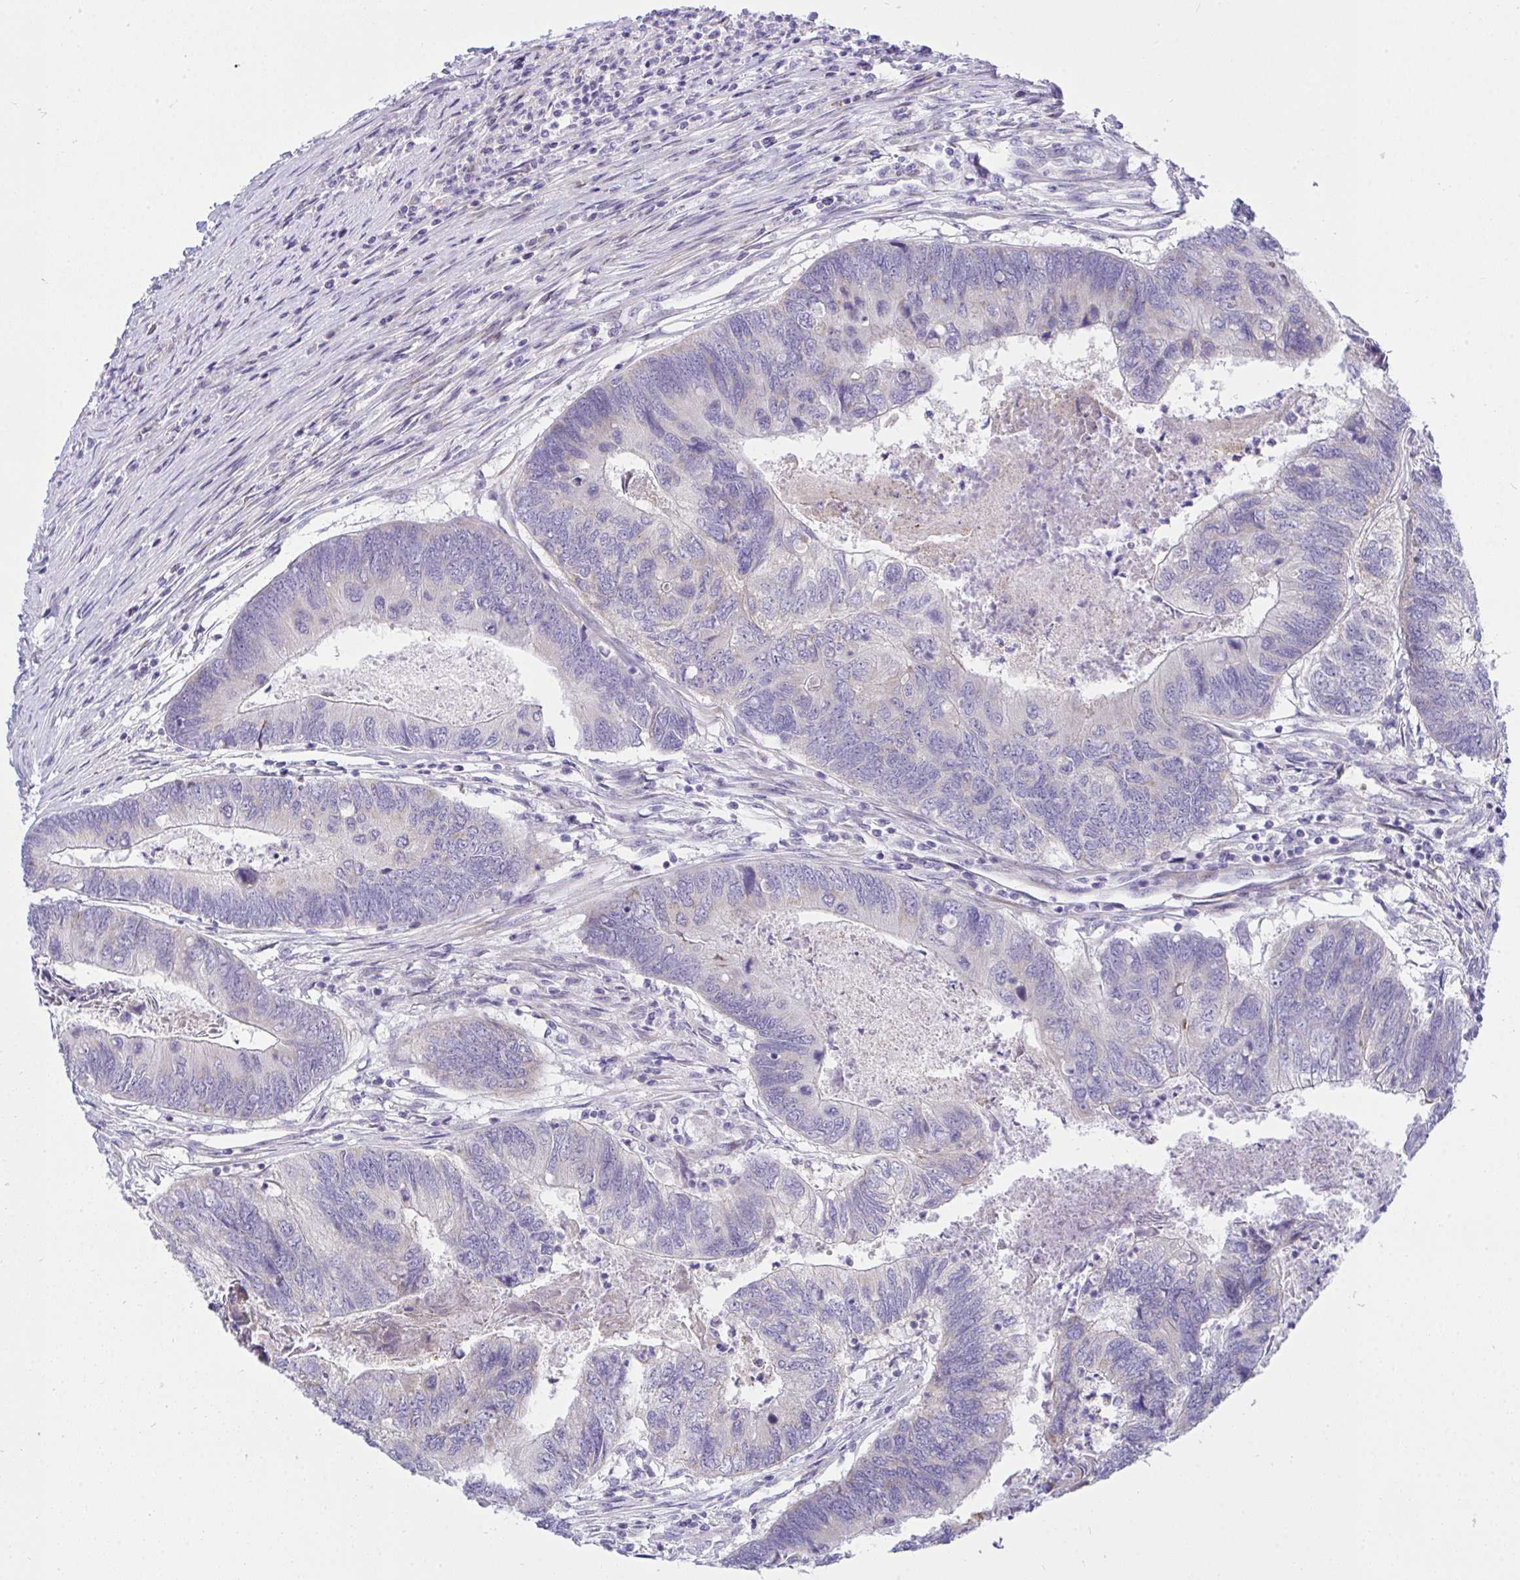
{"staining": {"intensity": "negative", "quantity": "none", "location": "none"}, "tissue": "colorectal cancer", "cell_type": "Tumor cells", "image_type": "cancer", "snomed": [{"axis": "morphology", "description": "Adenocarcinoma, NOS"}, {"axis": "topography", "description": "Colon"}], "caption": "Tumor cells show no significant staining in adenocarcinoma (colorectal). (DAB (3,3'-diaminobenzidine) immunohistochemistry with hematoxylin counter stain).", "gene": "NTN1", "patient": {"sex": "female", "age": 67}}